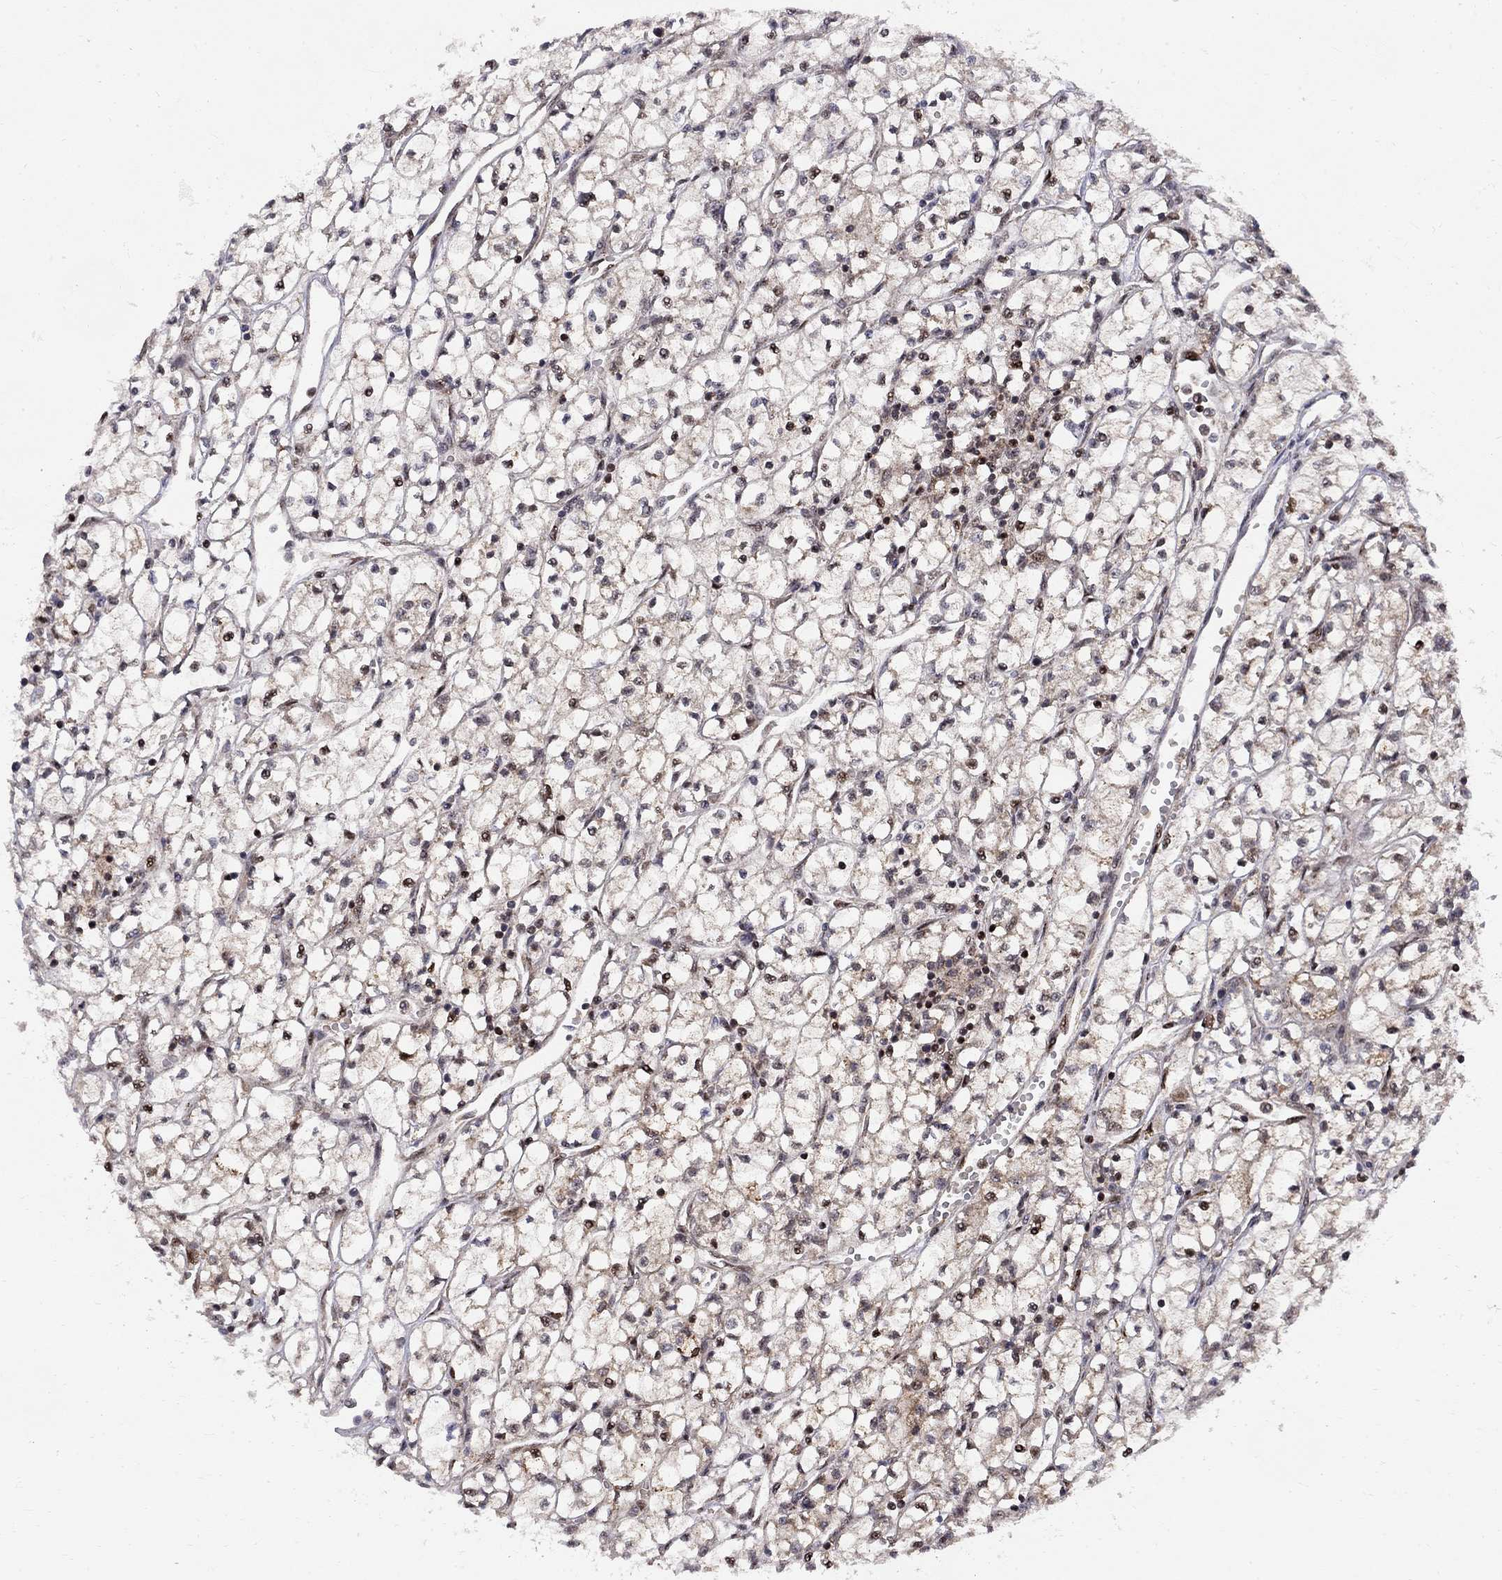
{"staining": {"intensity": "moderate", "quantity": "<25%", "location": "cytoplasmic/membranous,nuclear"}, "tissue": "renal cancer", "cell_type": "Tumor cells", "image_type": "cancer", "snomed": [{"axis": "morphology", "description": "Adenocarcinoma, NOS"}, {"axis": "topography", "description": "Kidney"}], "caption": "Renal cancer (adenocarcinoma) stained with a protein marker shows moderate staining in tumor cells.", "gene": "ELOB", "patient": {"sex": "female", "age": 64}}